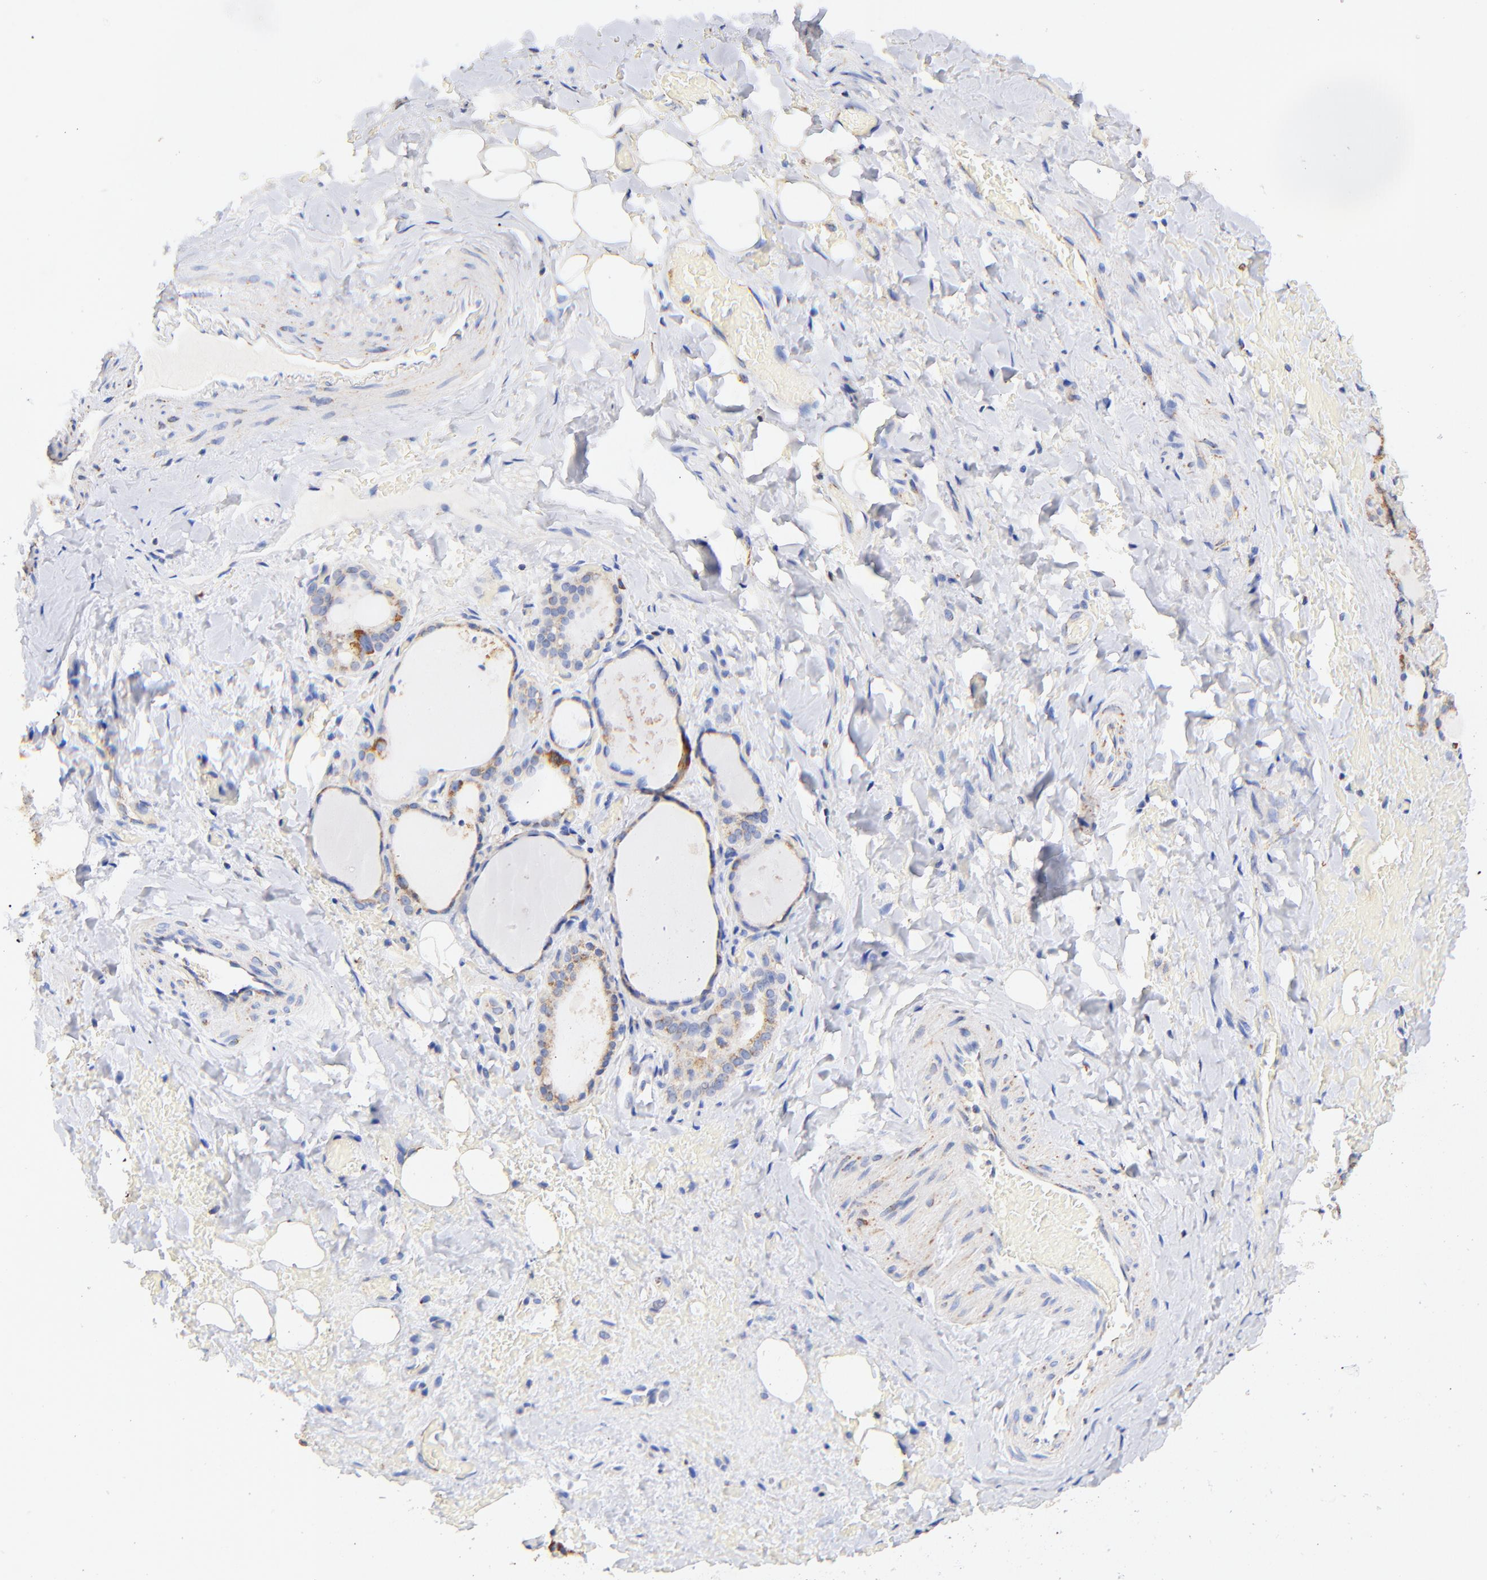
{"staining": {"intensity": "weak", "quantity": "<25%", "location": "cytoplasmic/membranous"}, "tissue": "thyroid gland", "cell_type": "Glandular cells", "image_type": "normal", "snomed": [{"axis": "morphology", "description": "Normal tissue, NOS"}, {"axis": "topography", "description": "Thyroid gland"}], "caption": "Immunohistochemical staining of normal human thyroid gland demonstrates no significant staining in glandular cells. (Brightfield microscopy of DAB immunohistochemistry (IHC) at high magnification).", "gene": "ATP5F1D", "patient": {"sex": "male", "age": 61}}